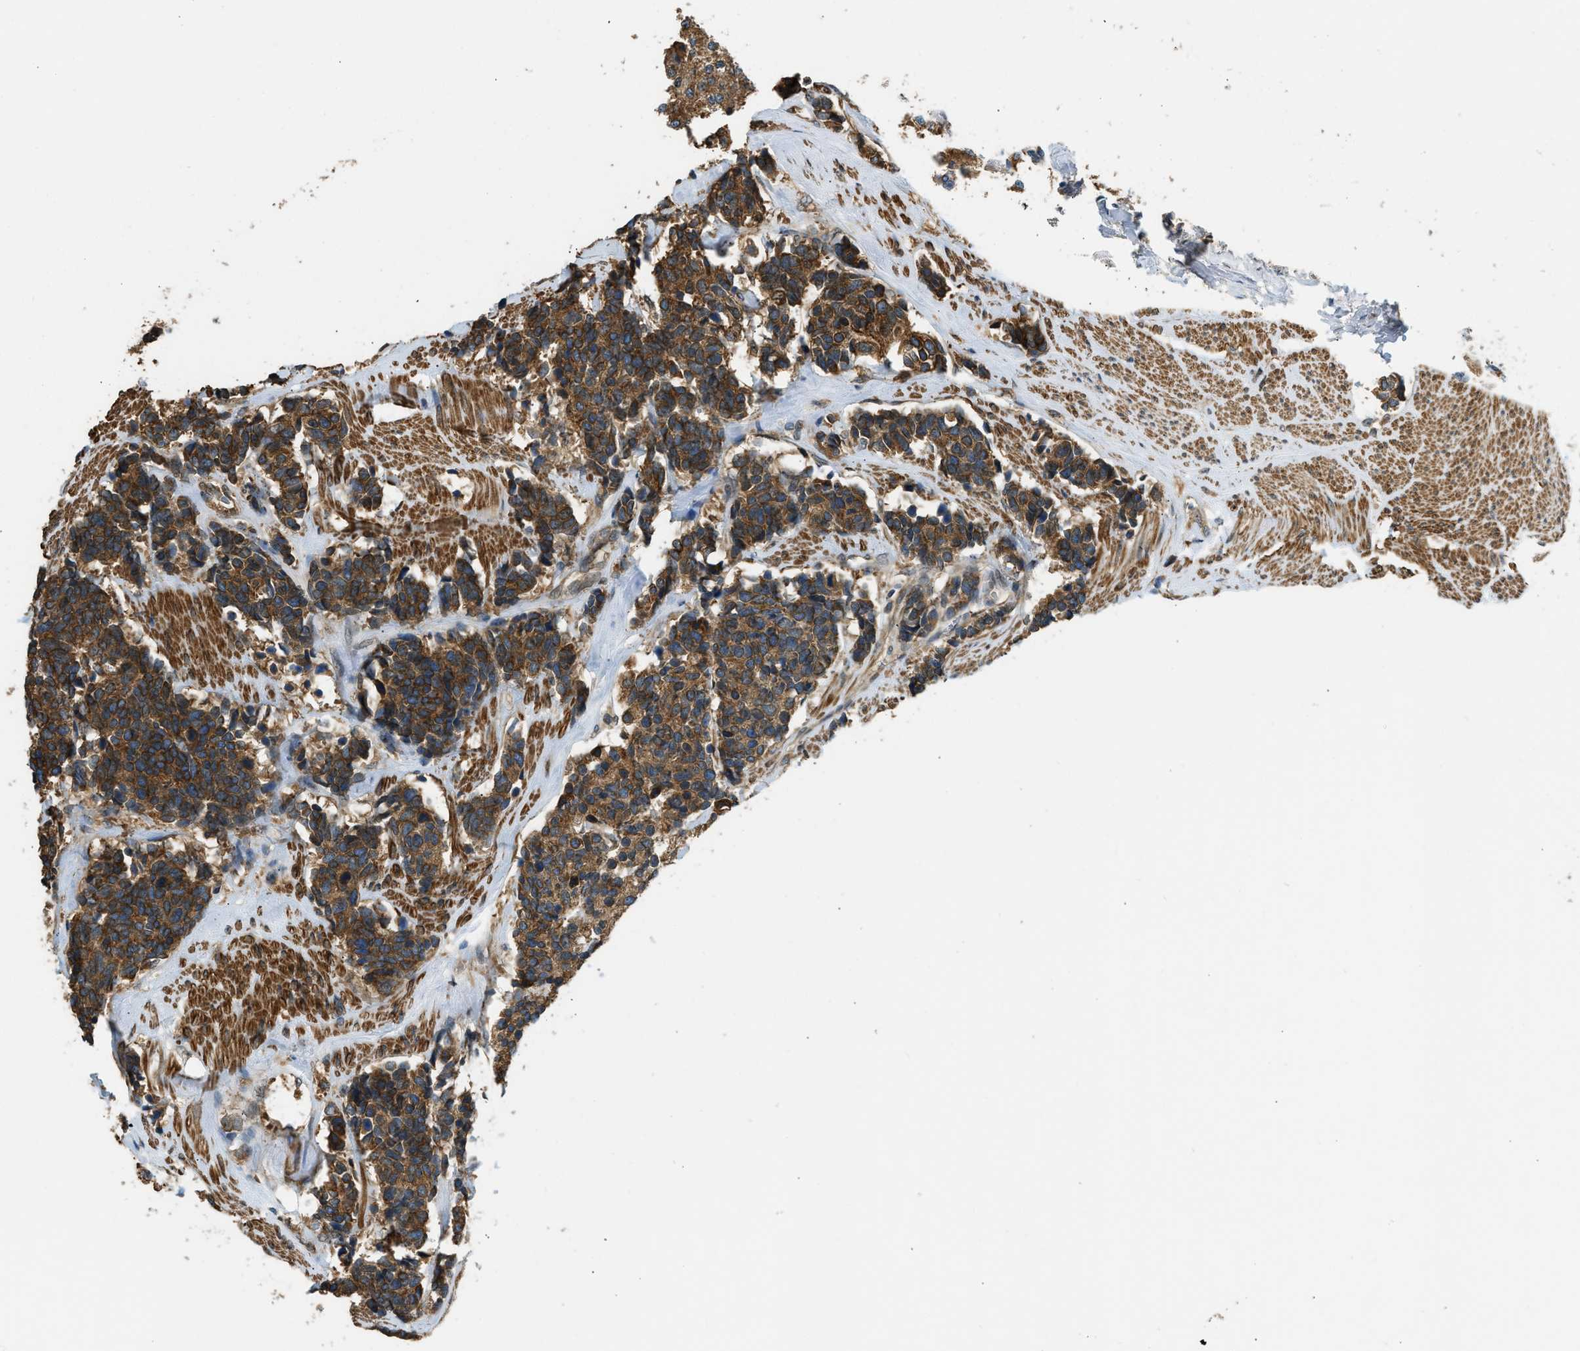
{"staining": {"intensity": "strong", "quantity": ">75%", "location": "cytoplasmic/membranous"}, "tissue": "carcinoid", "cell_type": "Tumor cells", "image_type": "cancer", "snomed": [{"axis": "morphology", "description": "Carcinoma, NOS"}, {"axis": "morphology", "description": "Carcinoid, malignant, NOS"}, {"axis": "topography", "description": "Urinary bladder"}], "caption": "Immunohistochemistry (IHC) micrograph of neoplastic tissue: carcinoid (malignant) stained using immunohistochemistry reveals high levels of strong protein expression localized specifically in the cytoplasmic/membranous of tumor cells, appearing as a cytoplasmic/membranous brown color.", "gene": "OS9", "patient": {"sex": "male", "age": 57}}